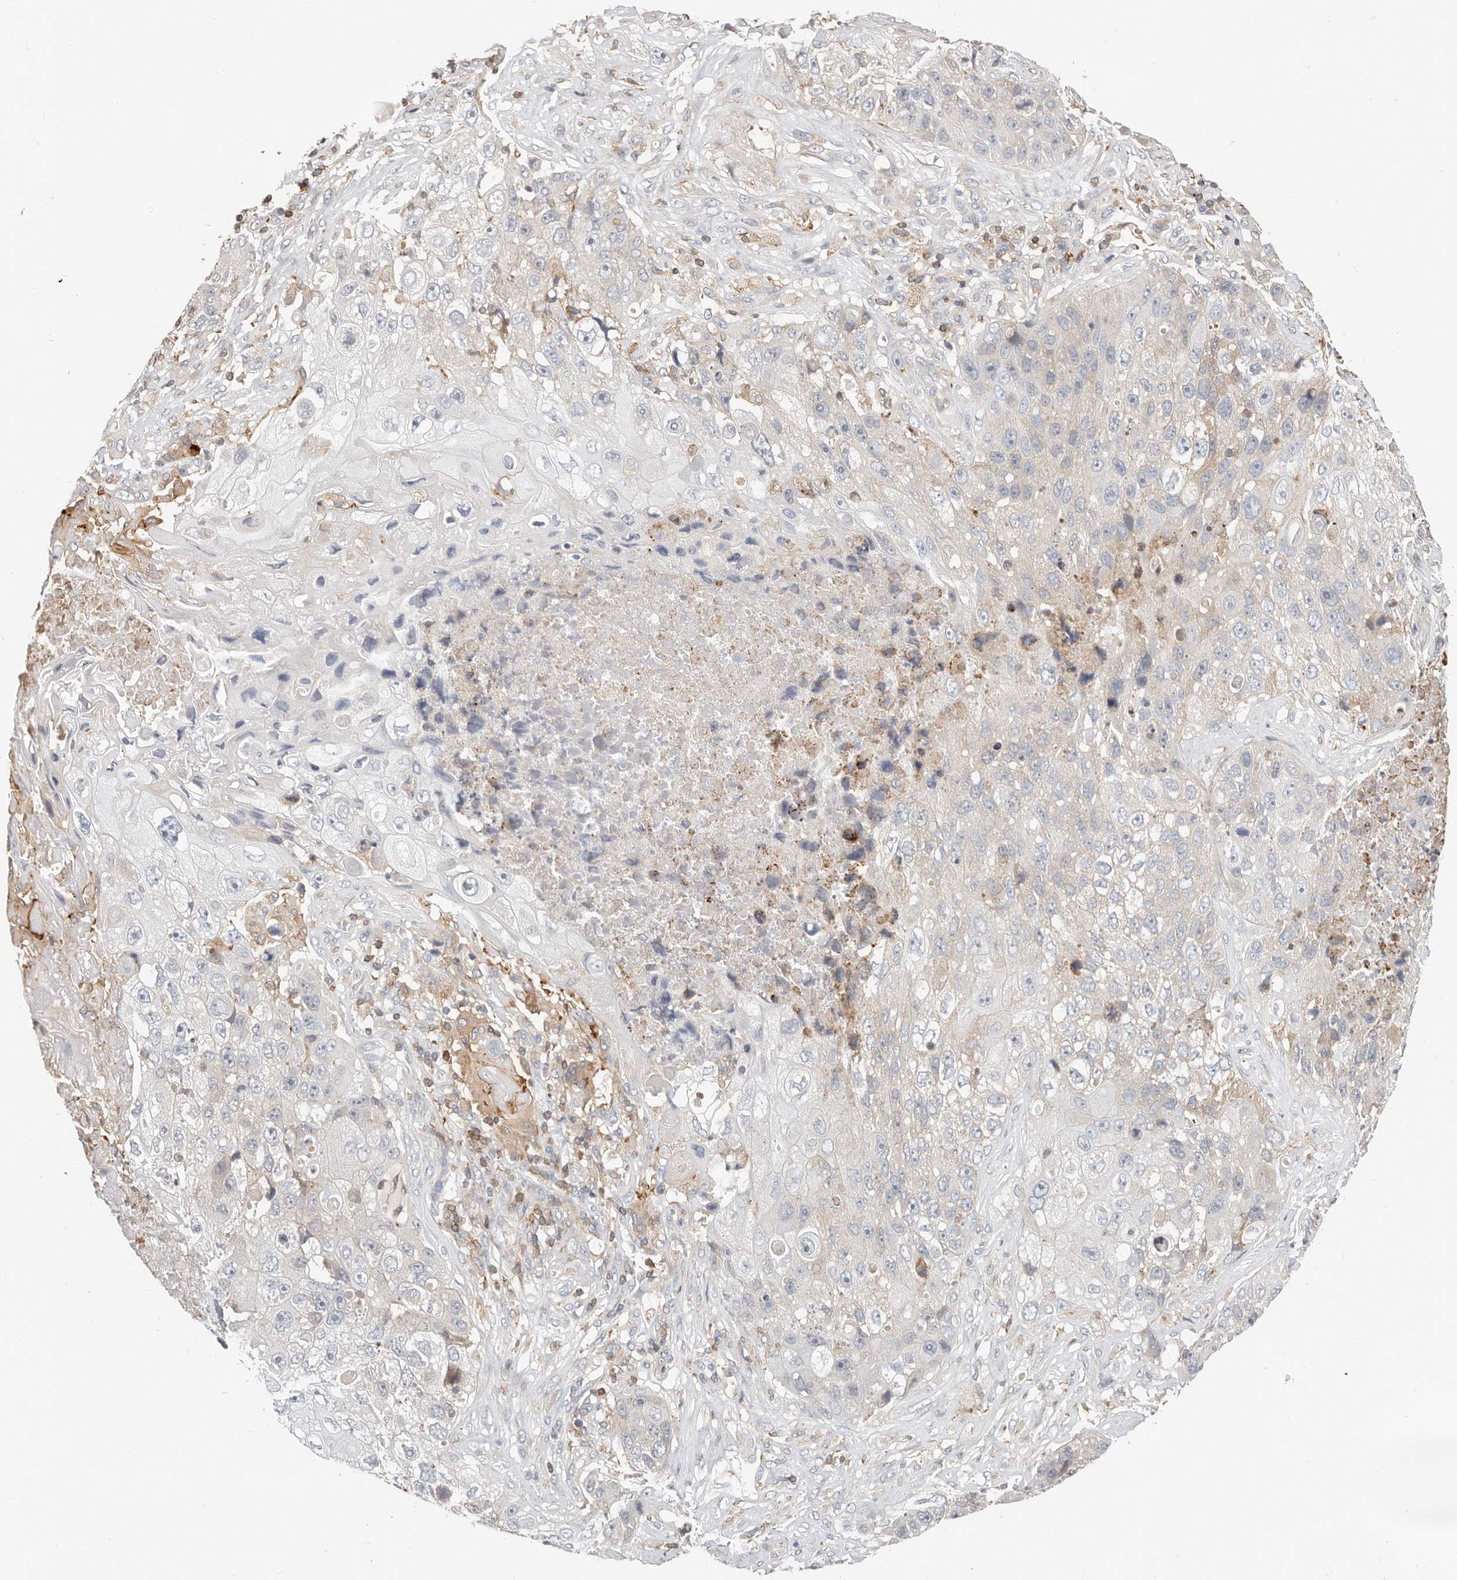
{"staining": {"intensity": "negative", "quantity": "none", "location": "none"}, "tissue": "lung cancer", "cell_type": "Tumor cells", "image_type": "cancer", "snomed": [{"axis": "morphology", "description": "Squamous cell carcinoma, NOS"}, {"axis": "topography", "description": "Lung"}], "caption": "Photomicrograph shows no protein staining in tumor cells of lung cancer (squamous cell carcinoma) tissue.", "gene": "TMEM63B", "patient": {"sex": "male", "age": 61}}